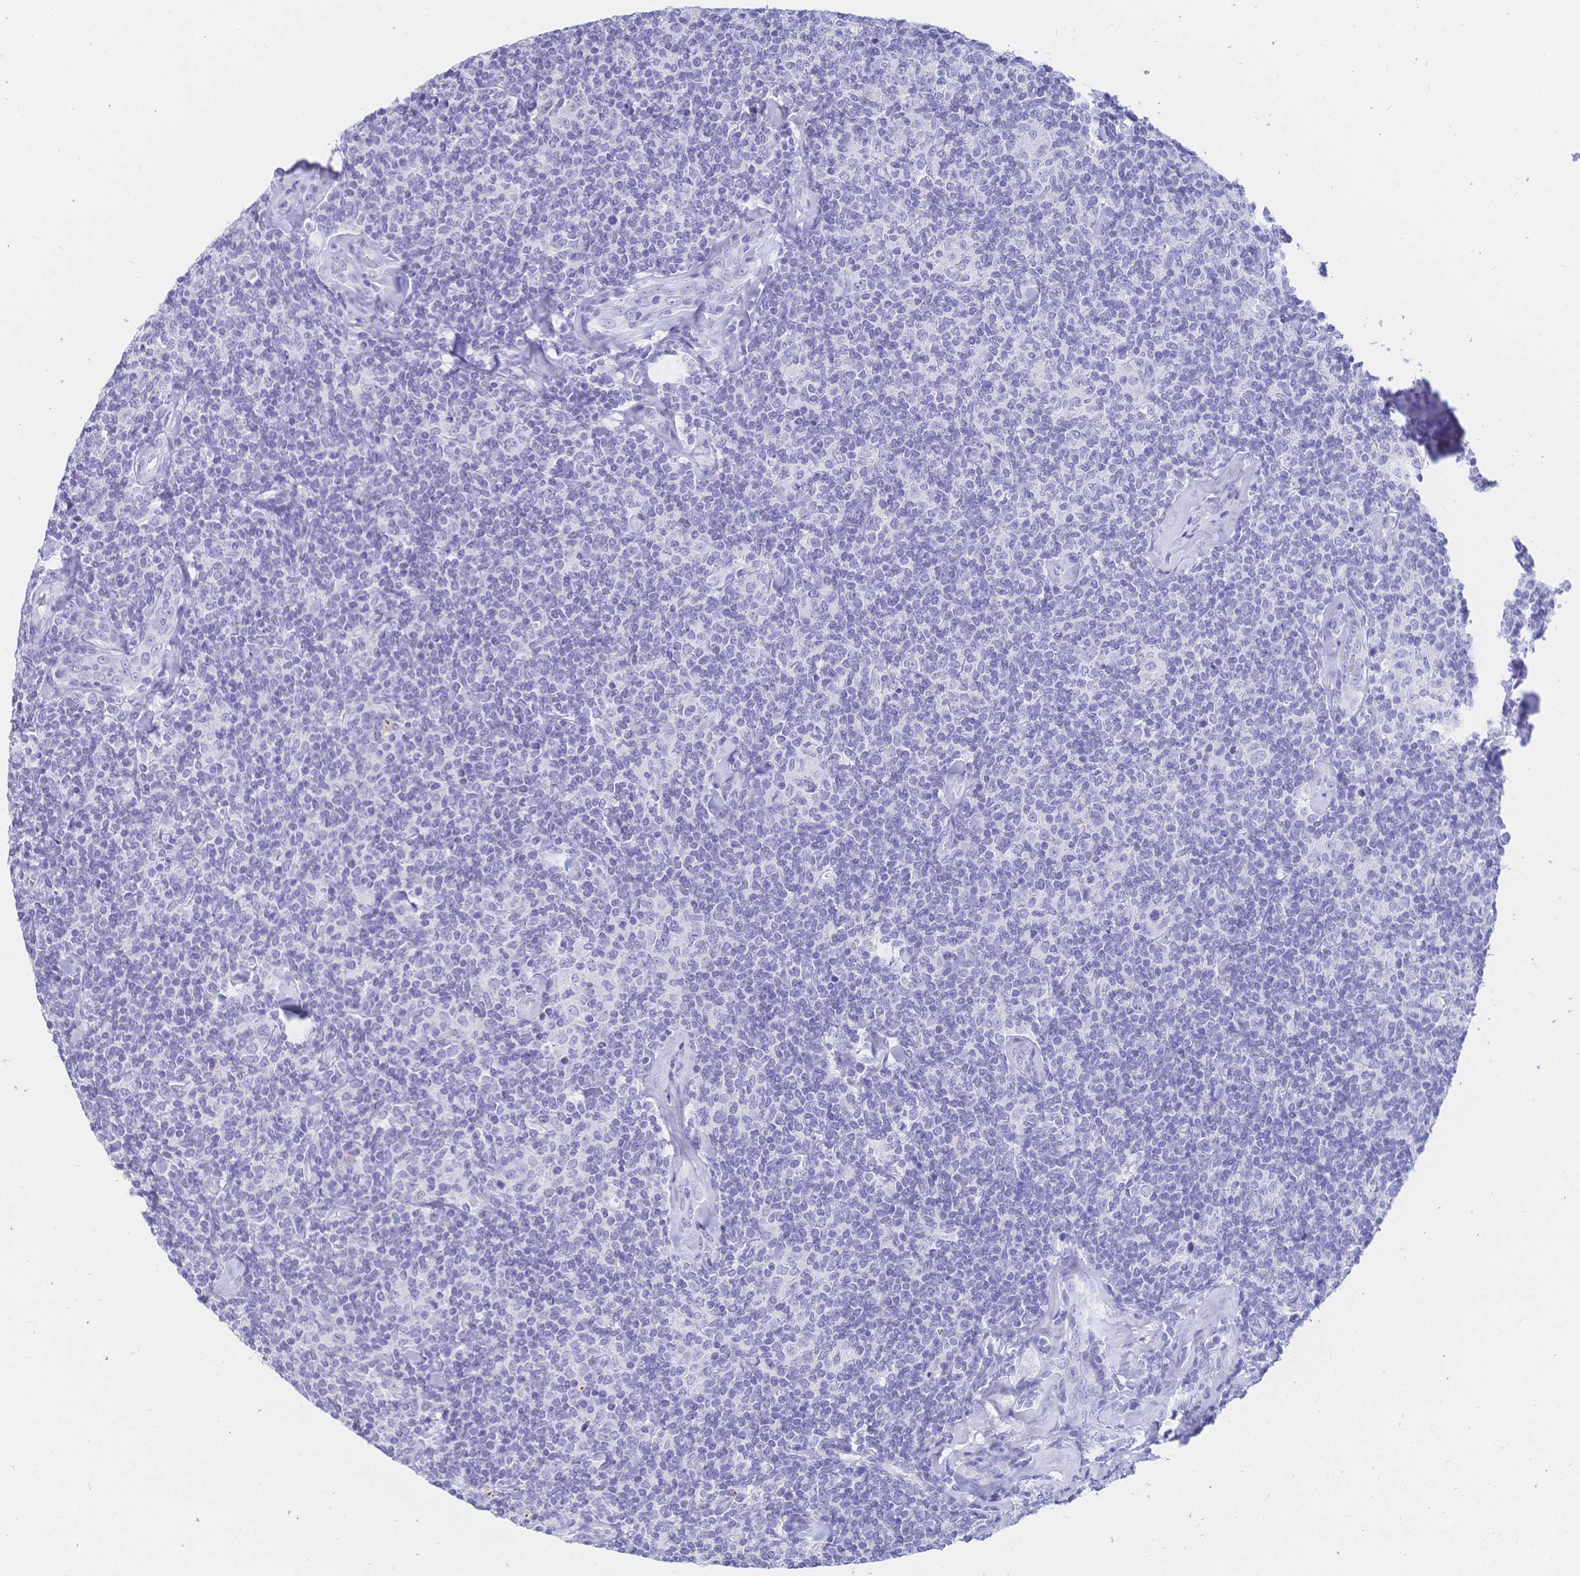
{"staining": {"intensity": "negative", "quantity": "none", "location": "none"}, "tissue": "lymphoma", "cell_type": "Tumor cells", "image_type": "cancer", "snomed": [{"axis": "morphology", "description": "Malignant lymphoma, non-Hodgkin's type, Low grade"}, {"axis": "topography", "description": "Lymph node"}], "caption": "This is an immunohistochemistry (IHC) histopathology image of lymphoma. There is no positivity in tumor cells.", "gene": "MEP1B", "patient": {"sex": "female", "age": 56}}